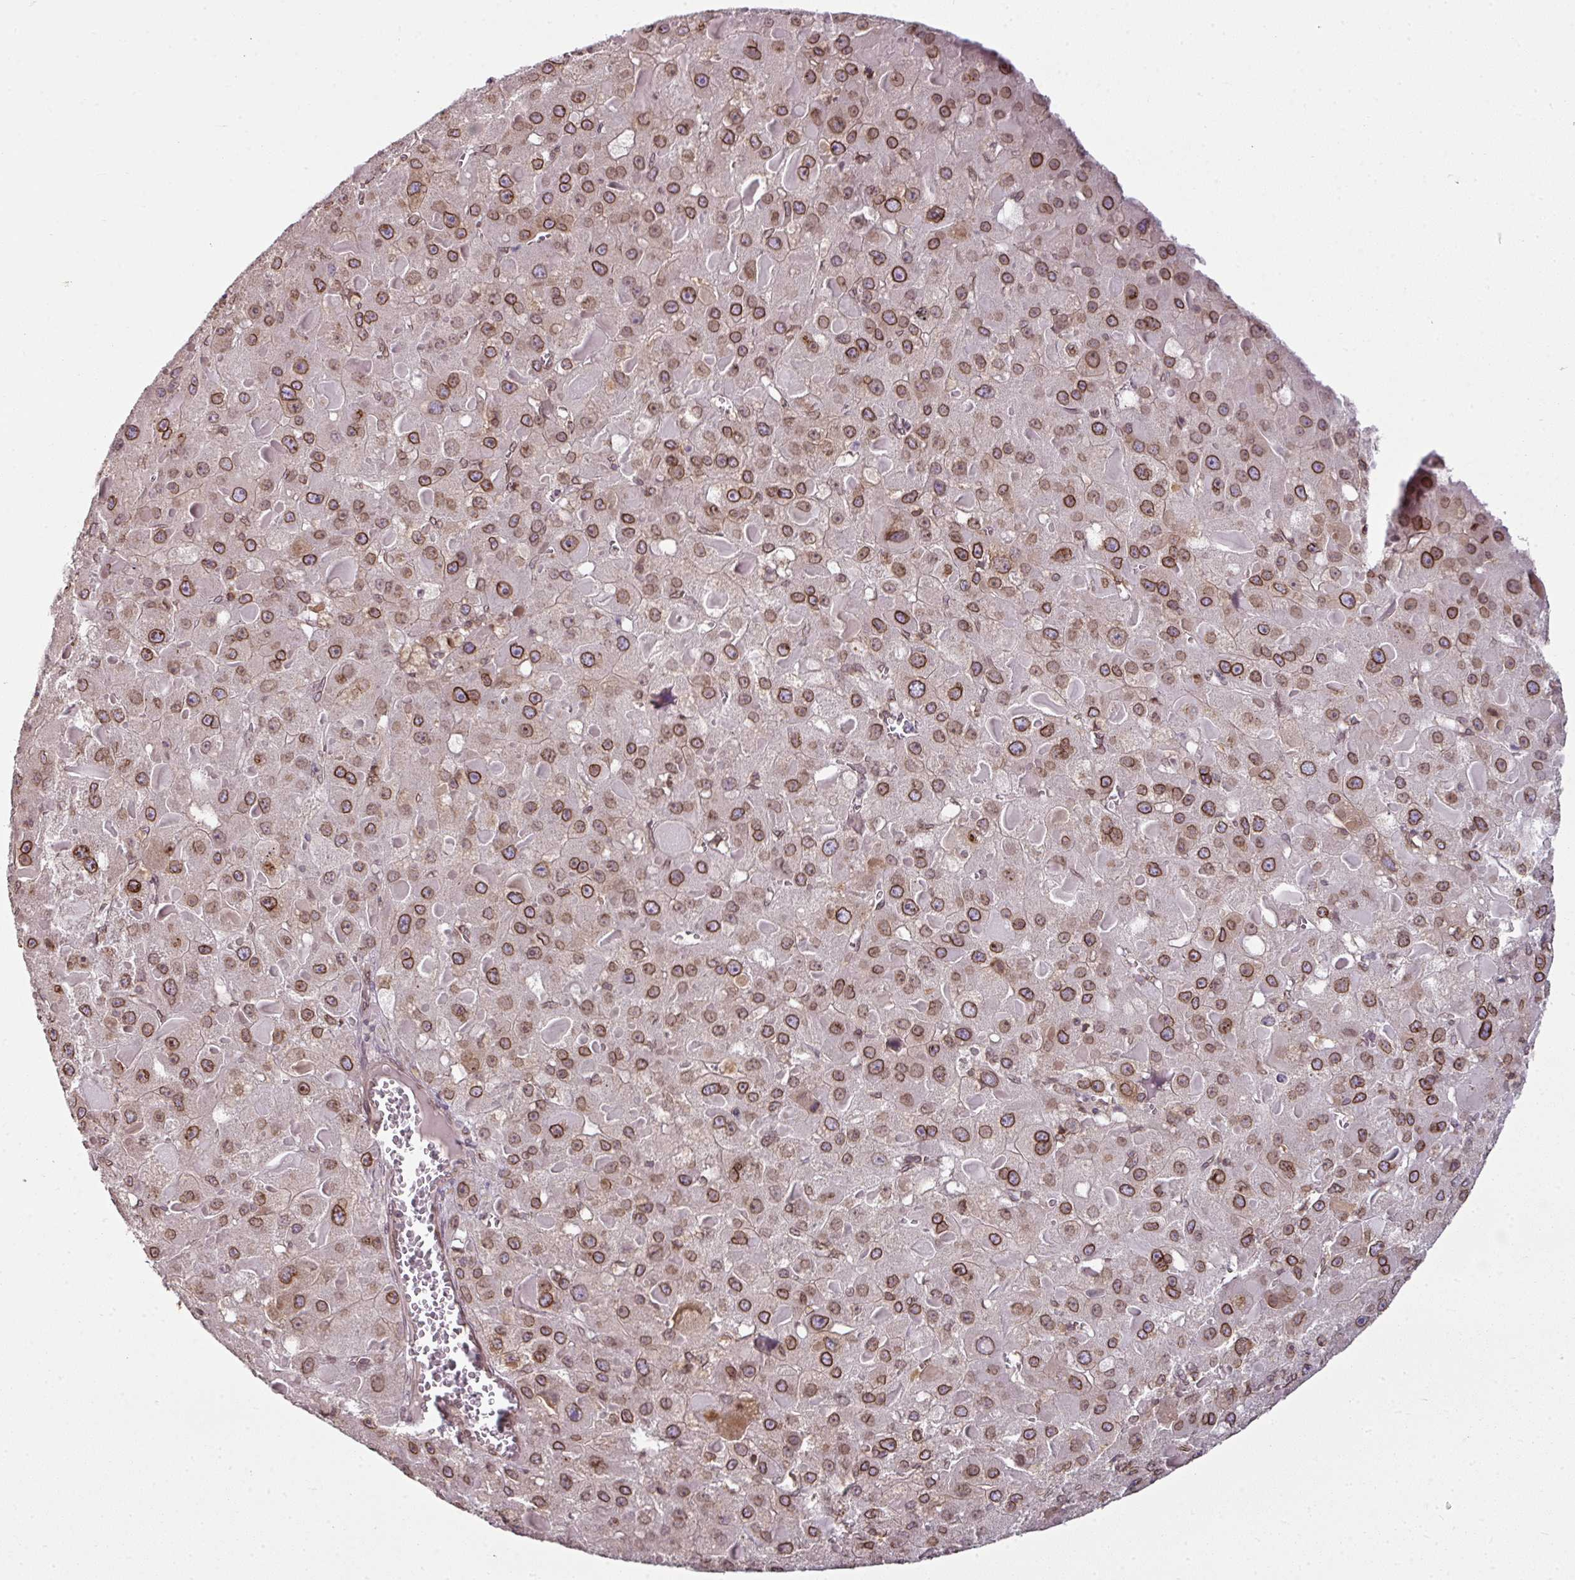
{"staining": {"intensity": "moderate", "quantity": ">75%", "location": "cytoplasmic/membranous,nuclear"}, "tissue": "liver cancer", "cell_type": "Tumor cells", "image_type": "cancer", "snomed": [{"axis": "morphology", "description": "Carcinoma, Hepatocellular, NOS"}, {"axis": "topography", "description": "Liver"}], "caption": "A high-resolution histopathology image shows IHC staining of liver cancer, which reveals moderate cytoplasmic/membranous and nuclear expression in about >75% of tumor cells.", "gene": "RANGAP1", "patient": {"sex": "female", "age": 73}}